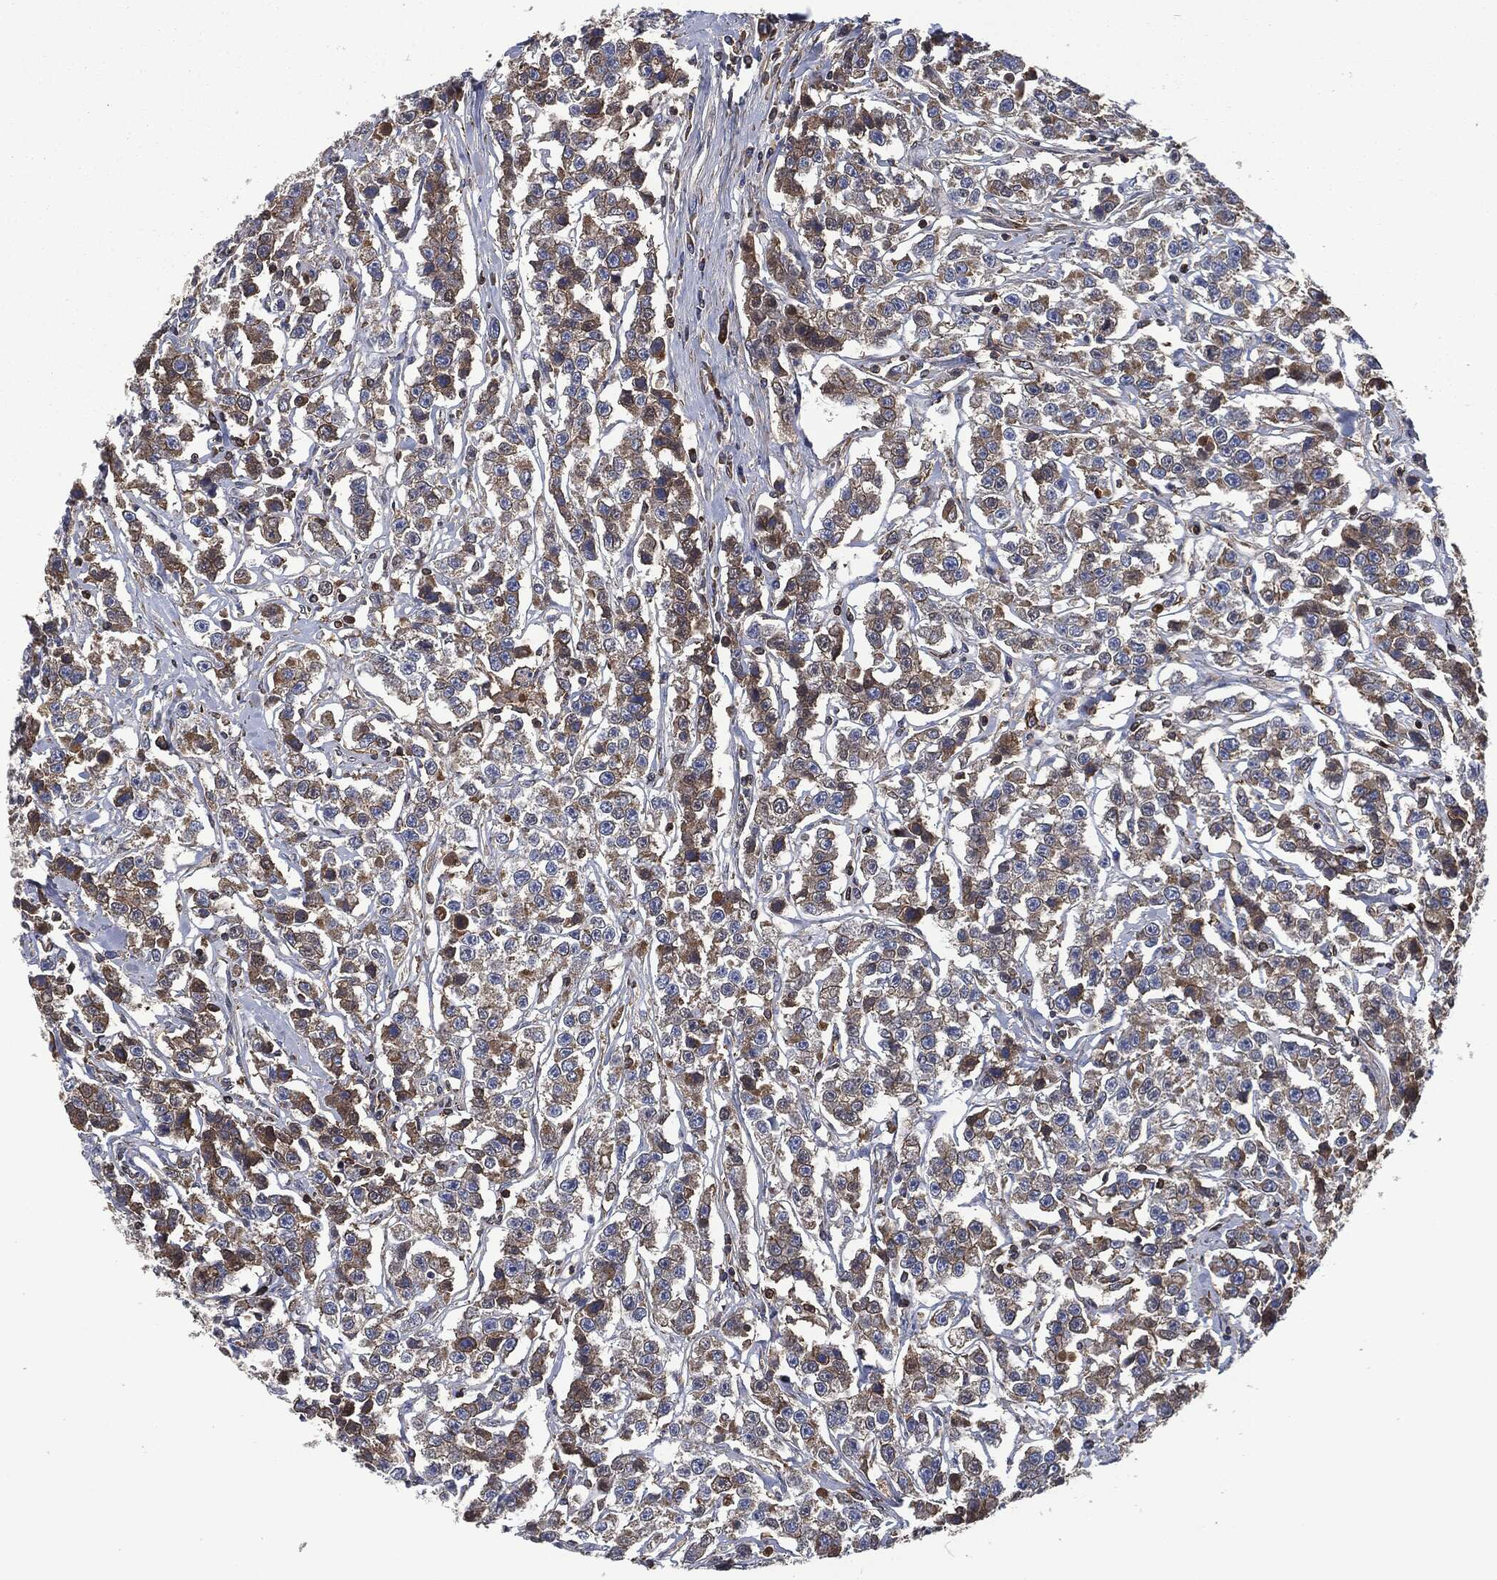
{"staining": {"intensity": "weak", "quantity": "25%-75%", "location": "cytoplasmic/membranous"}, "tissue": "testis cancer", "cell_type": "Tumor cells", "image_type": "cancer", "snomed": [{"axis": "morphology", "description": "Seminoma, NOS"}, {"axis": "topography", "description": "Testis"}], "caption": "Testis cancer (seminoma) tissue reveals weak cytoplasmic/membranous staining in about 25%-75% of tumor cells The protein is stained brown, and the nuclei are stained in blue (DAB IHC with brightfield microscopy, high magnification).", "gene": "LGALS9", "patient": {"sex": "male", "age": 59}}